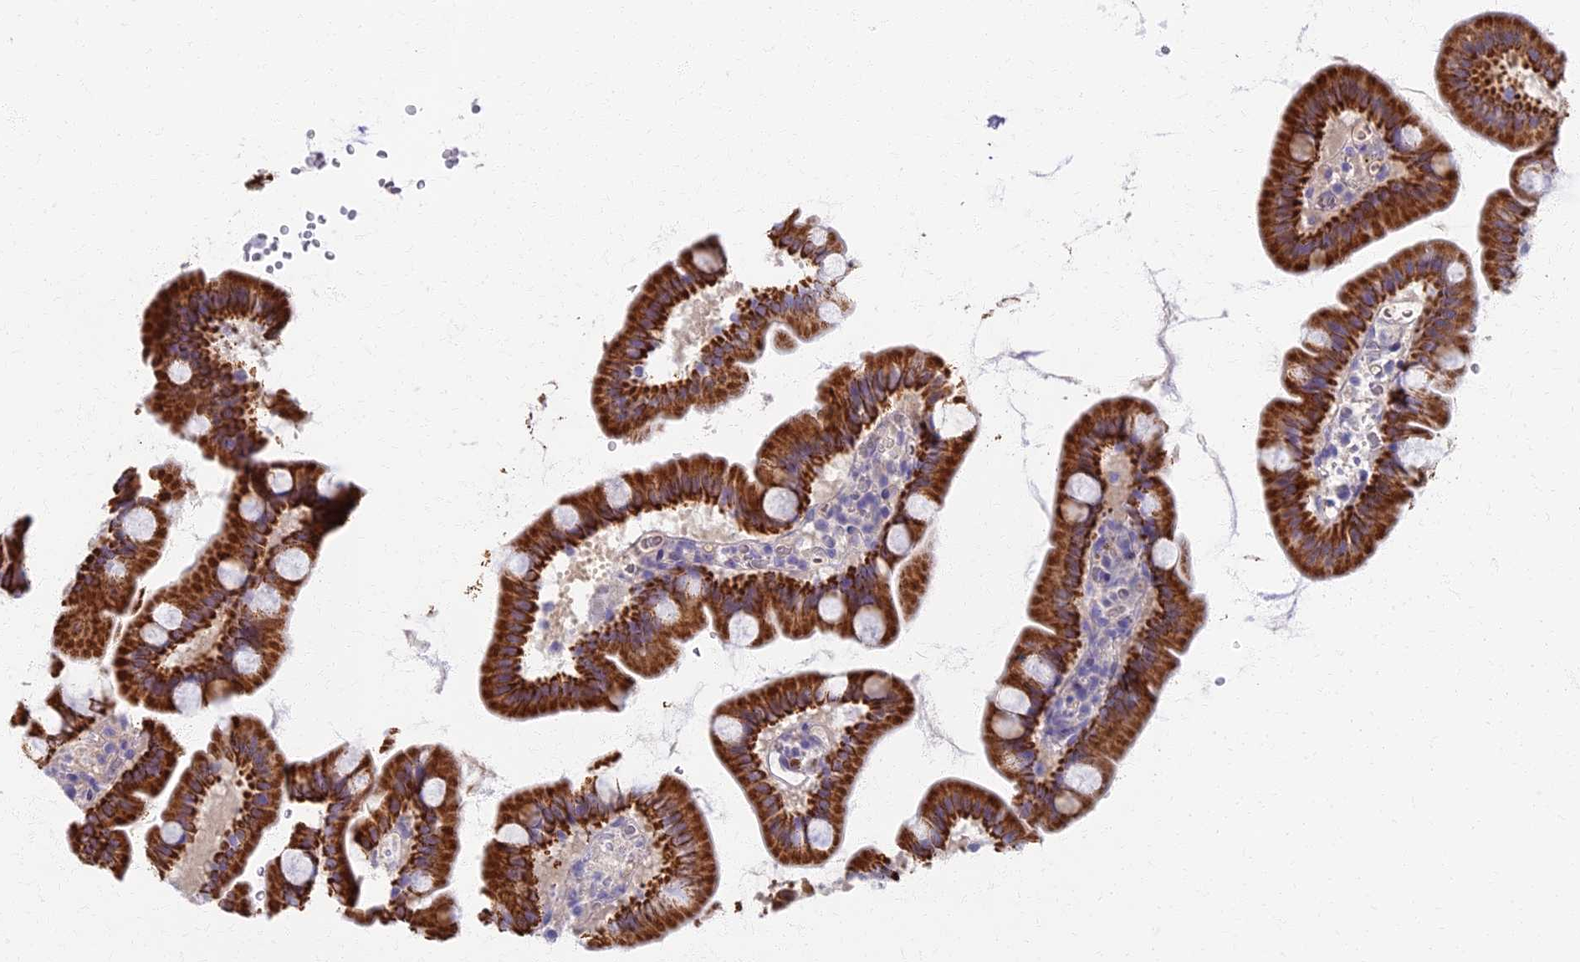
{"staining": {"intensity": "strong", "quantity": ">75%", "location": "cytoplasmic/membranous"}, "tissue": "small intestine", "cell_type": "Glandular cells", "image_type": "normal", "snomed": [{"axis": "morphology", "description": "Normal tissue, NOS"}, {"axis": "topography", "description": "Small intestine"}], "caption": "Small intestine stained for a protein (brown) displays strong cytoplasmic/membranous positive staining in about >75% of glandular cells.", "gene": "AP4E1", "patient": {"sex": "female", "age": 68}}